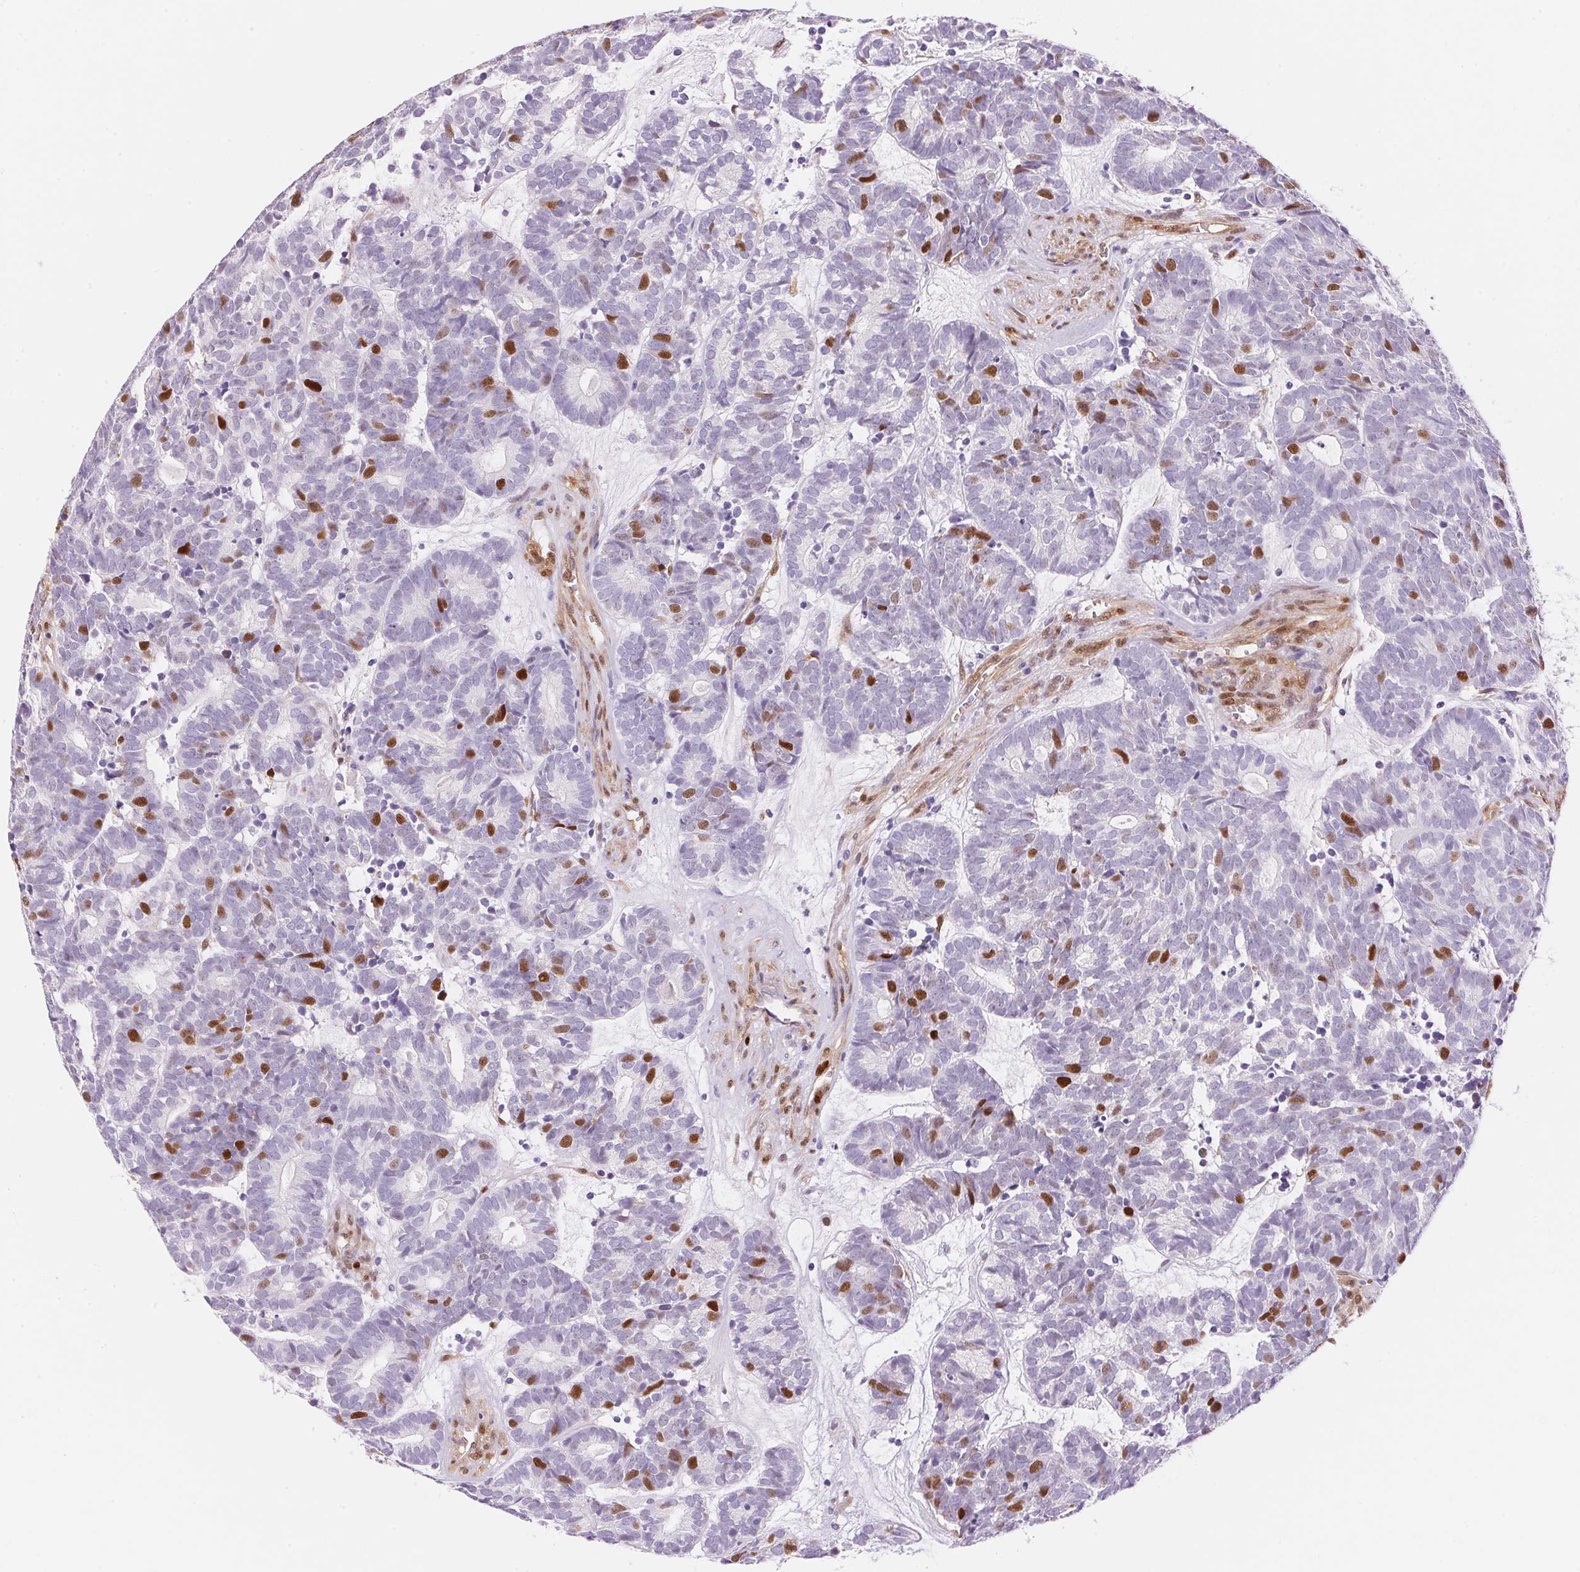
{"staining": {"intensity": "strong", "quantity": "<25%", "location": "nuclear"}, "tissue": "head and neck cancer", "cell_type": "Tumor cells", "image_type": "cancer", "snomed": [{"axis": "morphology", "description": "Adenocarcinoma, NOS"}, {"axis": "topography", "description": "Head-Neck"}], "caption": "The immunohistochemical stain labels strong nuclear positivity in tumor cells of head and neck cancer tissue. The protein is shown in brown color, while the nuclei are stained blue.", "gene": "SMTN", "patient": {"sex": "female", "age": 81}}